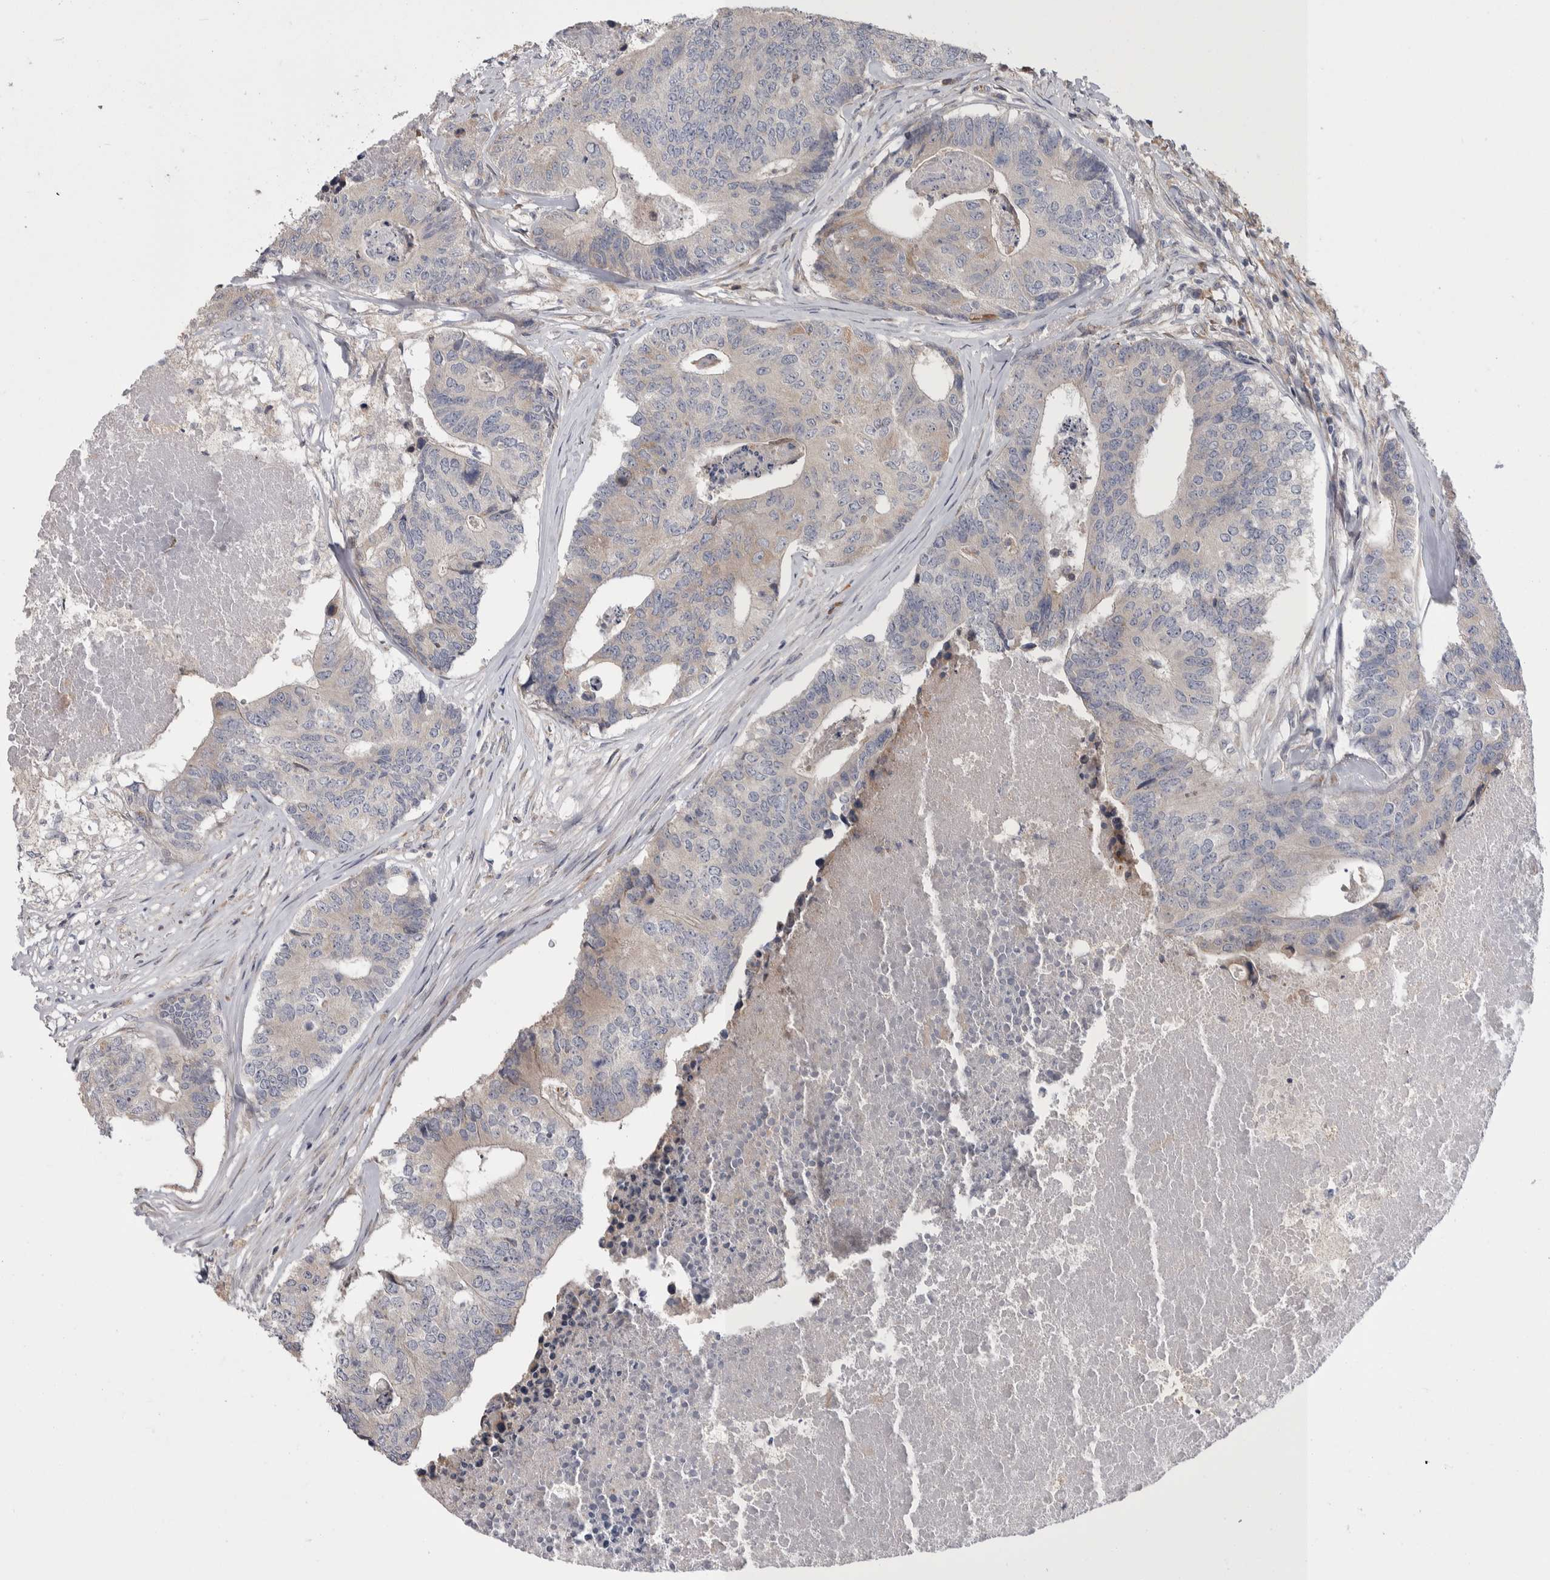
{"staining": {"intensity": "negative", "quantity": "none", "location": "none"}, "tissue": "colorectal cancer", "cell_type": "Tumor cells", "image_type": "cancer", "snomed": [{"axis": "morphology", "description": "Adenocarcinoma, NOS"}, {"axis": "topography", "description": "Colon"}], "caption": "A histopathology image of adenocarcinoma (colorectal) stained for a protein reveals no brown staining in tumor cells.", "gene": "IBTK", "patient": {"sex": "female", "age": 67}}